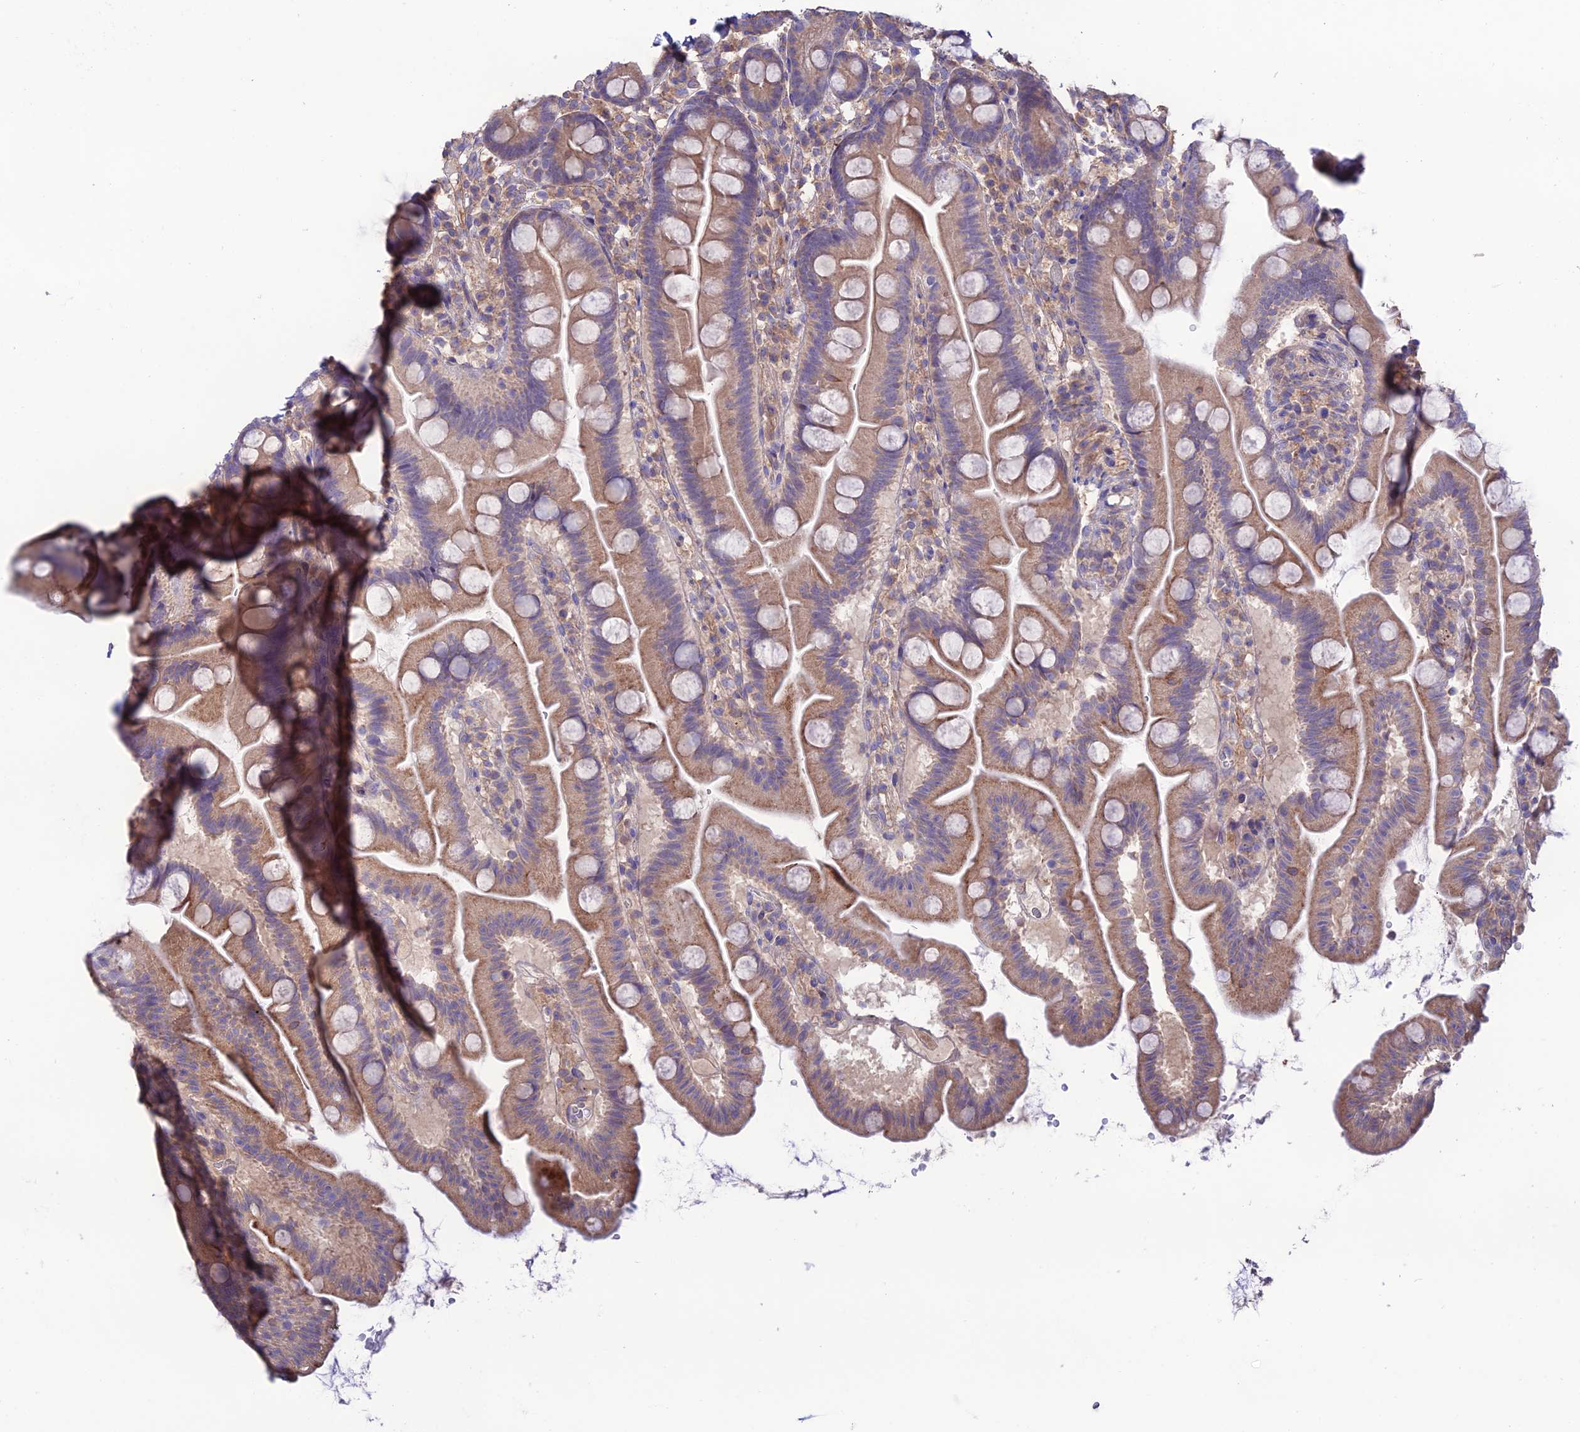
{"staining": {"intensity": "moderate", "quantity": ">75%", "location": "cytoplasmic/membranous"}, "tissue": "small intestine", "cell_type": "Glandular cells", "image_type": "normal", "snomed": [{"axis": "morphology", "description": "Normal tissue, NOS"}, {"axis": "topography", "description": "Small intestine"}], "caption": "This photomicrograph displays immunohistochemistry staining of unremarkable small intestine, with medium moderate cytoplasmic/membranous staining in about >75% of glandular cells.", "gene": "BRME1", "patient": {"sex": "female", "age": 68}}